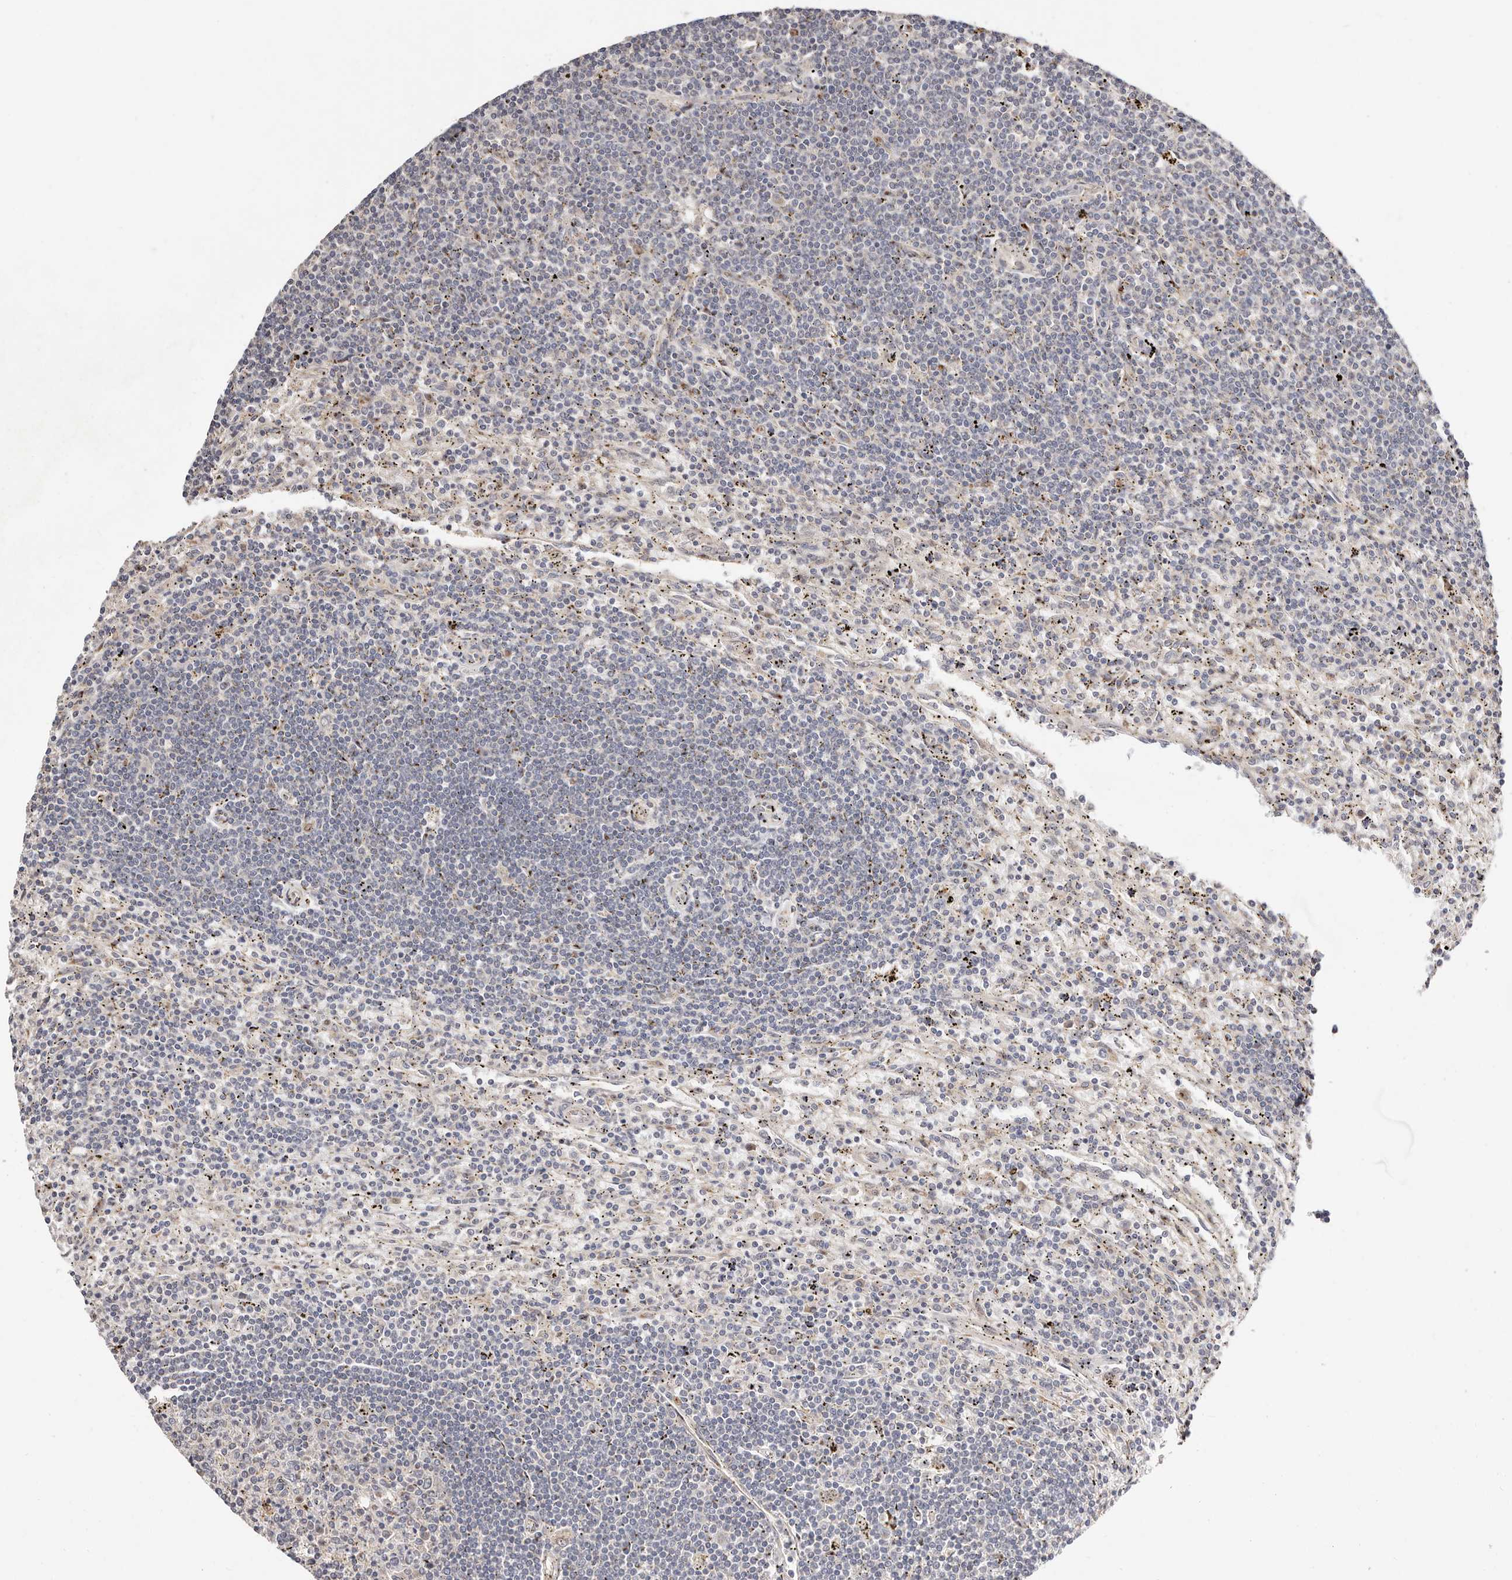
{"staining": {"intensity": "negative", "quantity": "none", "location": "none"}, "tissue": "lymphoma", "cell_type": "Tumor cells", "image_type": "cancer", "snomed": [{"axis": "morphology", "description": "Malignant lymphoma, non-Hodgkin's type, Low grade"}, {"axis": "topography", "description": "Spleen"}], "caption": "There is no significant positivity in tumor cells of low-grade malignant lymphoma, non-Hodgkin's type. Nuclei are stained in blue.", "gene": "USP33", "patient": {"sex": "male", "age": 76}}